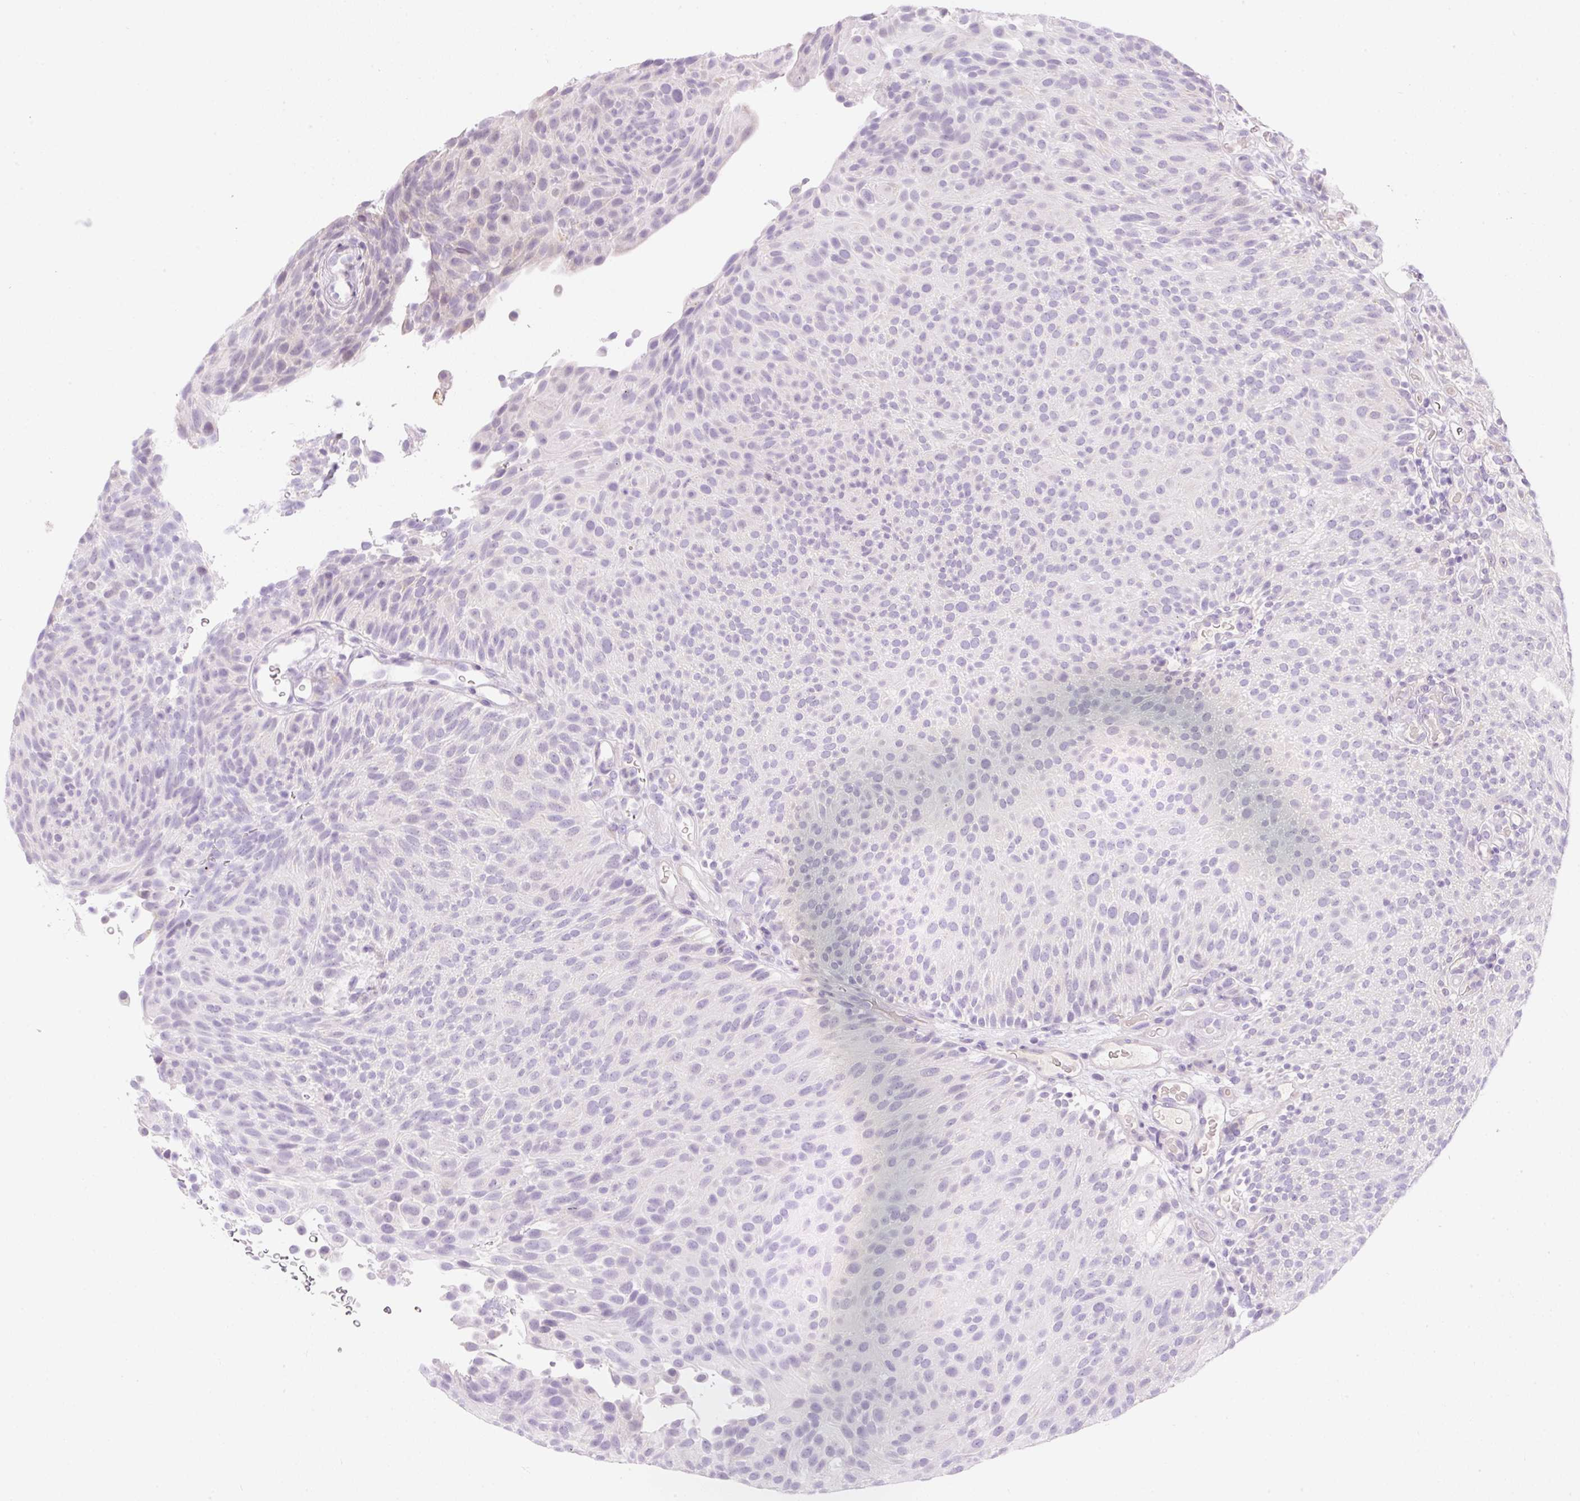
{"staining": {"intensity": "negative", "quantity": "none", "location": "none"}, "tissue": "urothelial cancer", "cell_type": "Tumor cells", "image_type": "cancer", "snomed": [{"axis": "morphology", "description": "Urothelial carcinoma, Low grade"}, {"axis": "topography", "description": "Urinary bladder"}], "caption": "Immunohistochemistry (IHC) micrograph of neoplastic tissue: urothelial carcinoma (low-grade) stained with DAB reveals no significant protein positivity in tumor cells. (Stains: DAB (3,3'-diaminobenzidine) IHC with hematoxylin counter stain, Microscopy: brightfield microscopy at high magnification).", "gene": "ZNF121", "patient": {"sex": "male", "age": 78}}